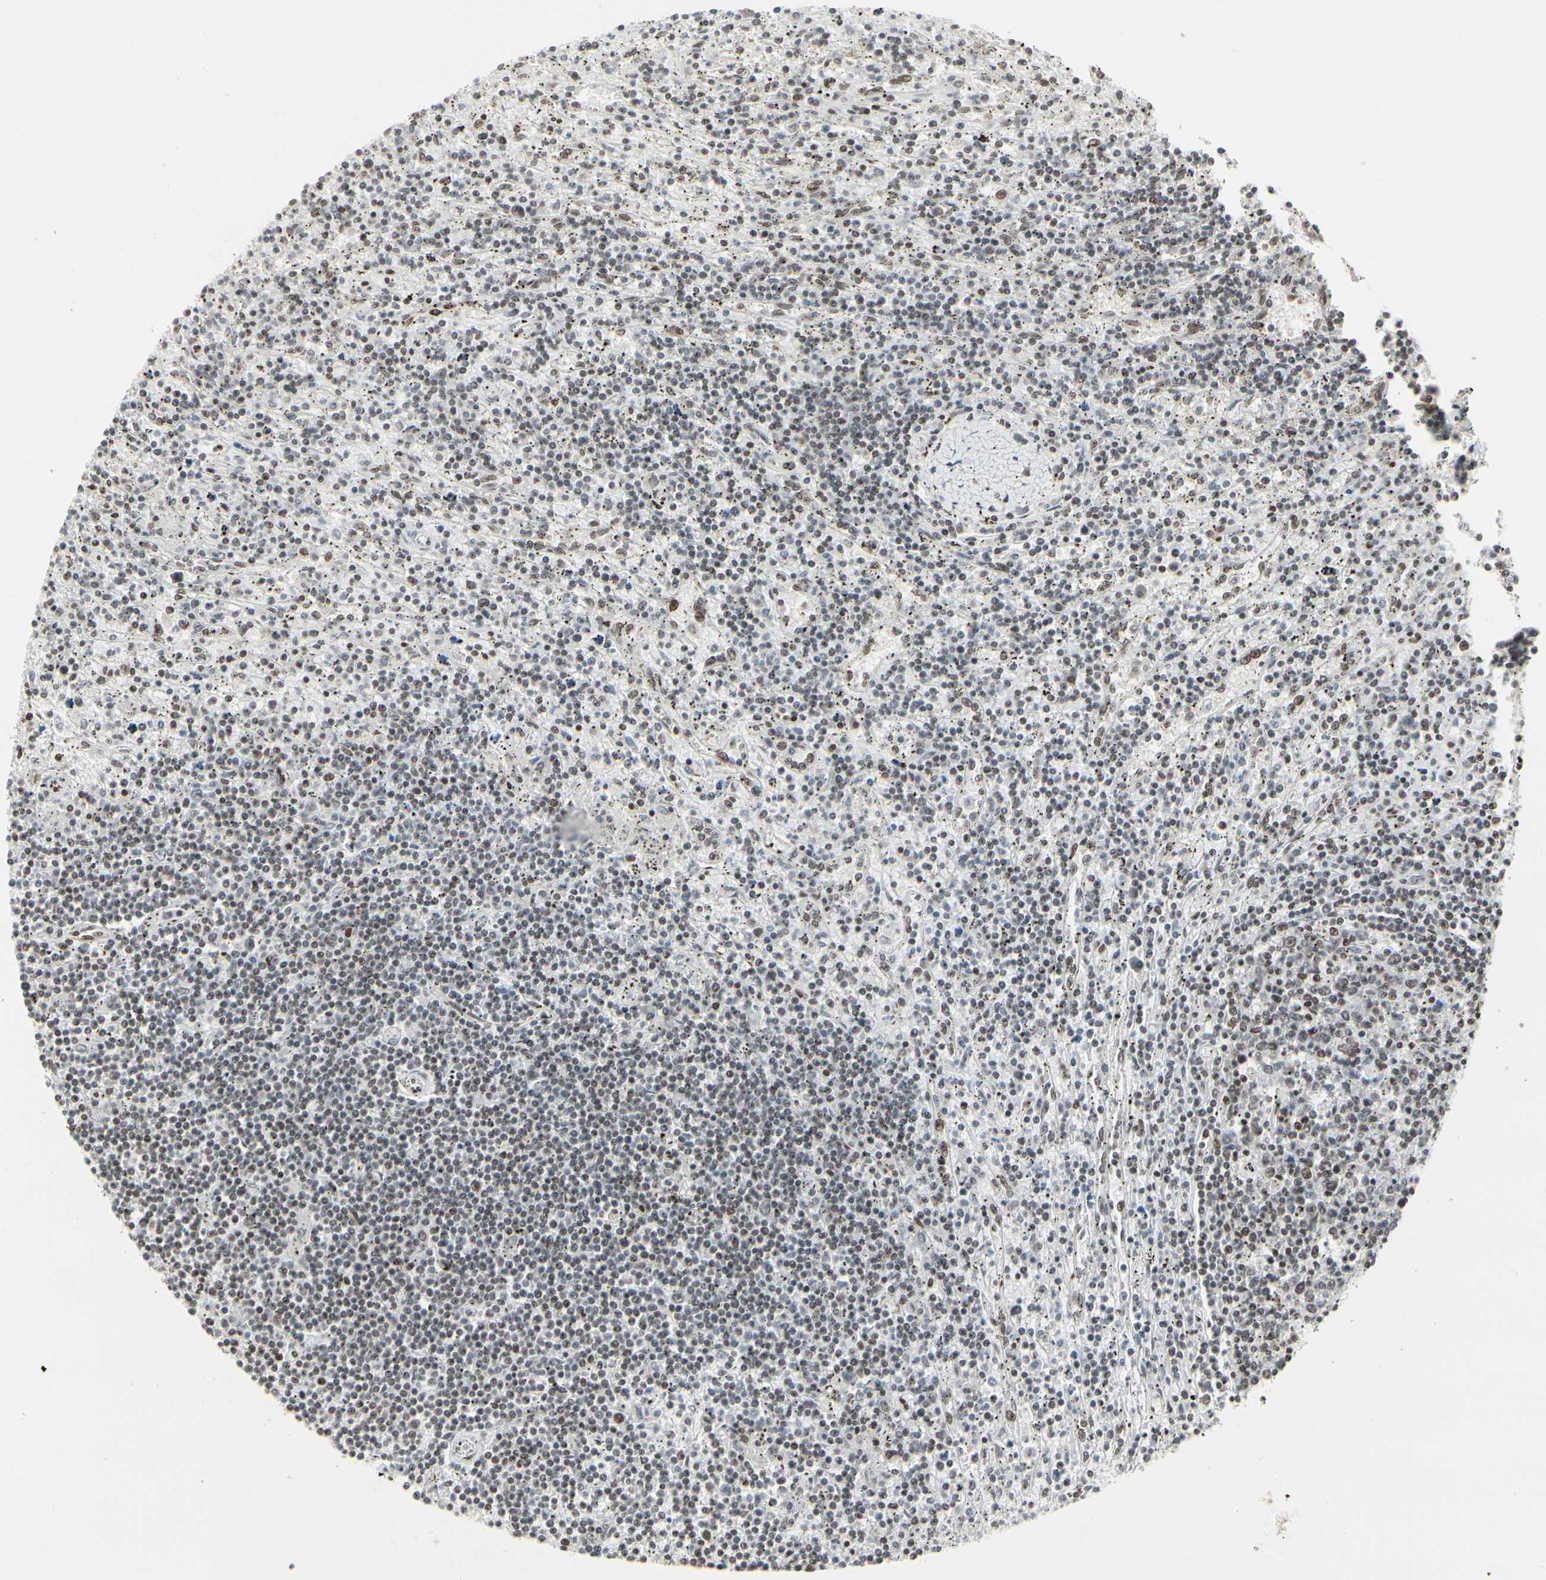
{"staining": {"intensity": "moderate", "quantity": ">75%", "location": "nuclear"}, "tissue": "lymphoma", "cell_type": "Tumor cells", "image_type": "cancer", "snomed": [{"axis": "morphology", "description": "Malignant lymphoma, non-Hodgkin's type, Low grade"}, {"axis": "topography", "description": "Spleen"}], "caption": "Immunohistochemical staining of lymphoma reveals medium levels of moderate nuclear protein positivity in approximately >75% of tumor cells.", "gene": "HMG20A", "patient": {"sex": "male", "age": 76}}